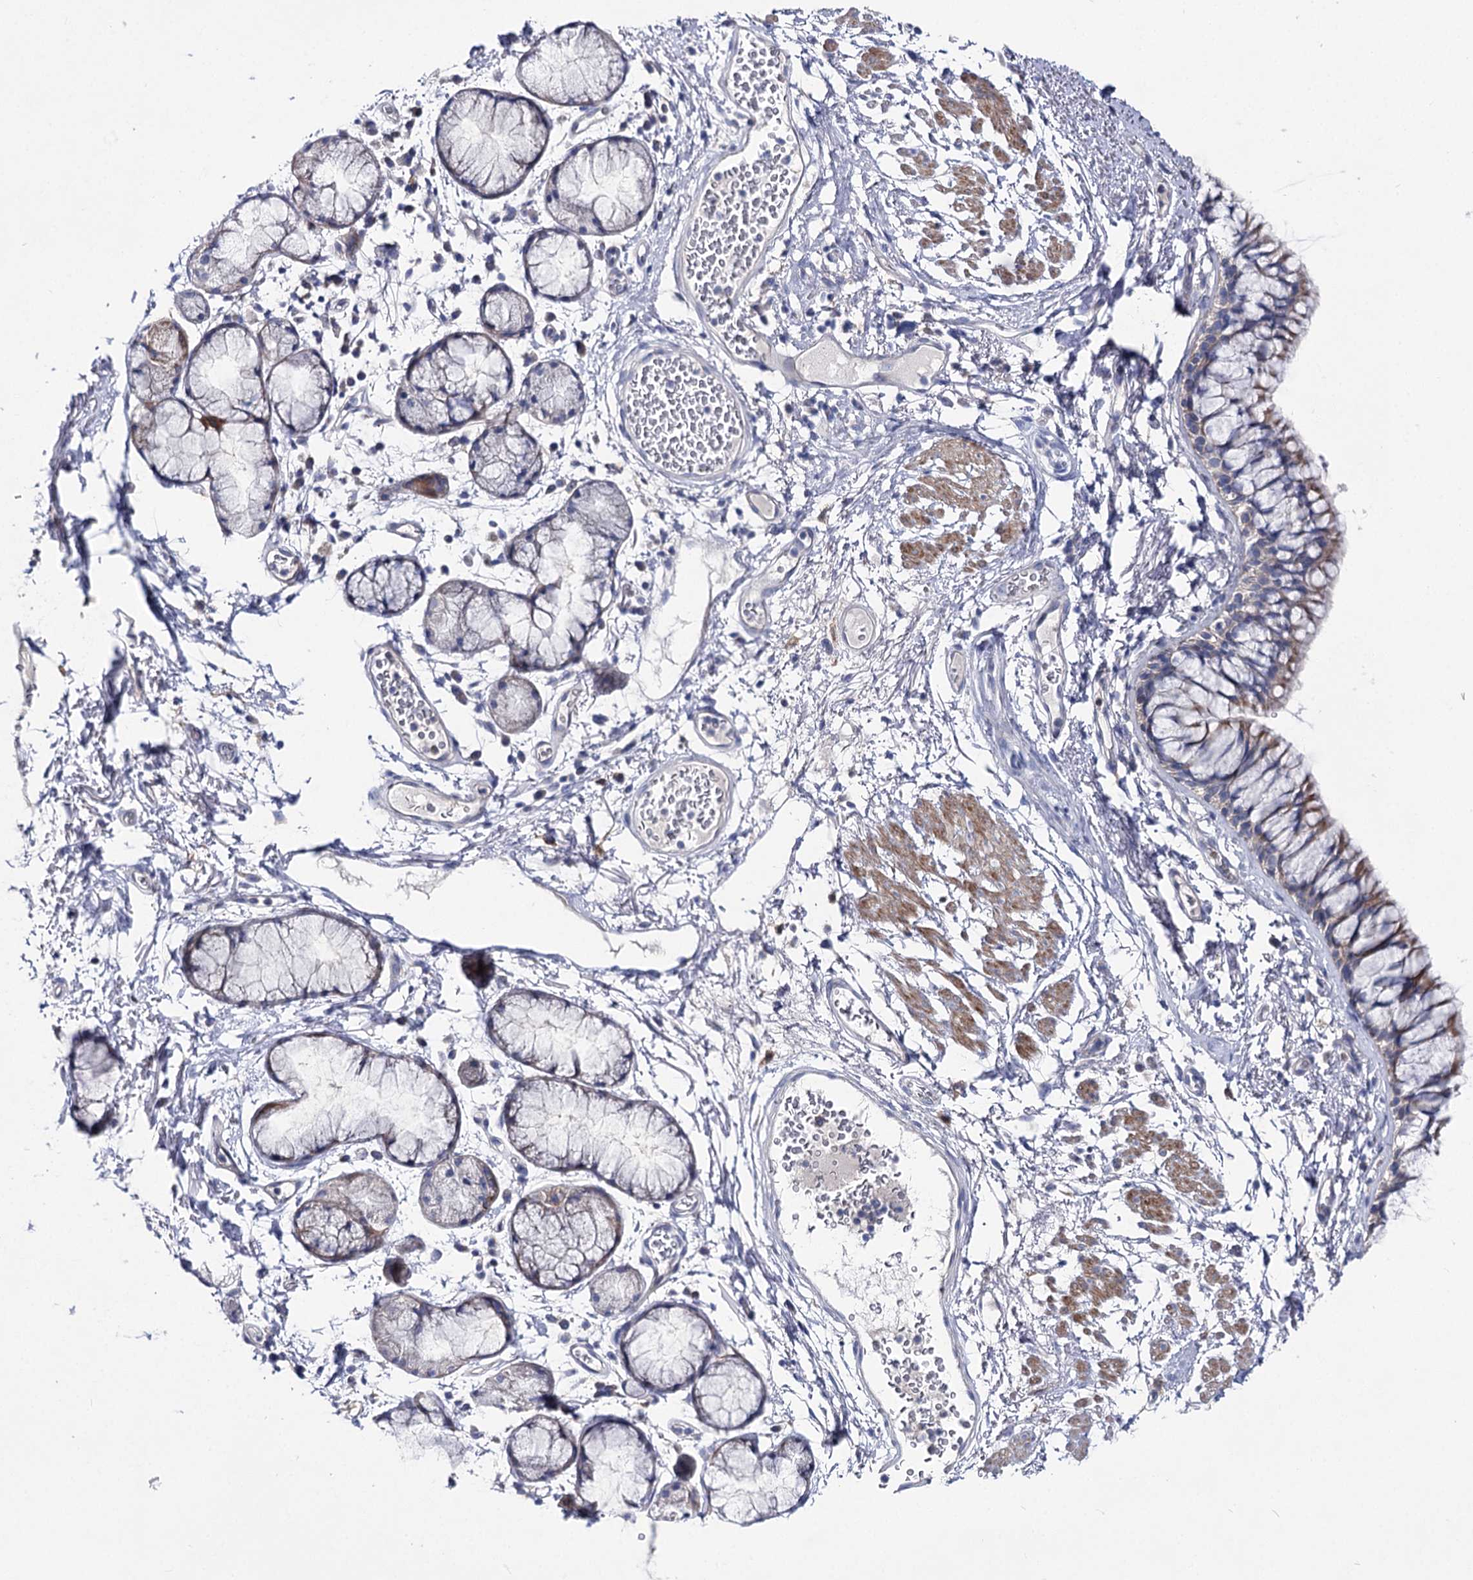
{"staining": {"intensity": "weak", "quantity": "<25%", "location": "cytoplasmic/membranous"}, "tissue": "bronchus", "cell_type": "Respiratory epithelial cells", "image_type": "normal", "snomed": [{"axis": "morphology", "description": "Normal tissue, NOS"}, {"axis": "topography", "description": "Cartilage tissue"}, {"axis": "topography", "description": "Bronchus"}], "caption": "Photomicrograph shows no protein positivity in respiratory epithelial cells of unremarkable bronchus. The staining was performed using DAB (3,3'-diaminobenzidine) to visualize the protein expression in brown, while the nuclei were stained in blue with hematoxylin (Magnification: 20x).", "gene": "NRAP", "patient": {"sex": "female", "age": 73}}